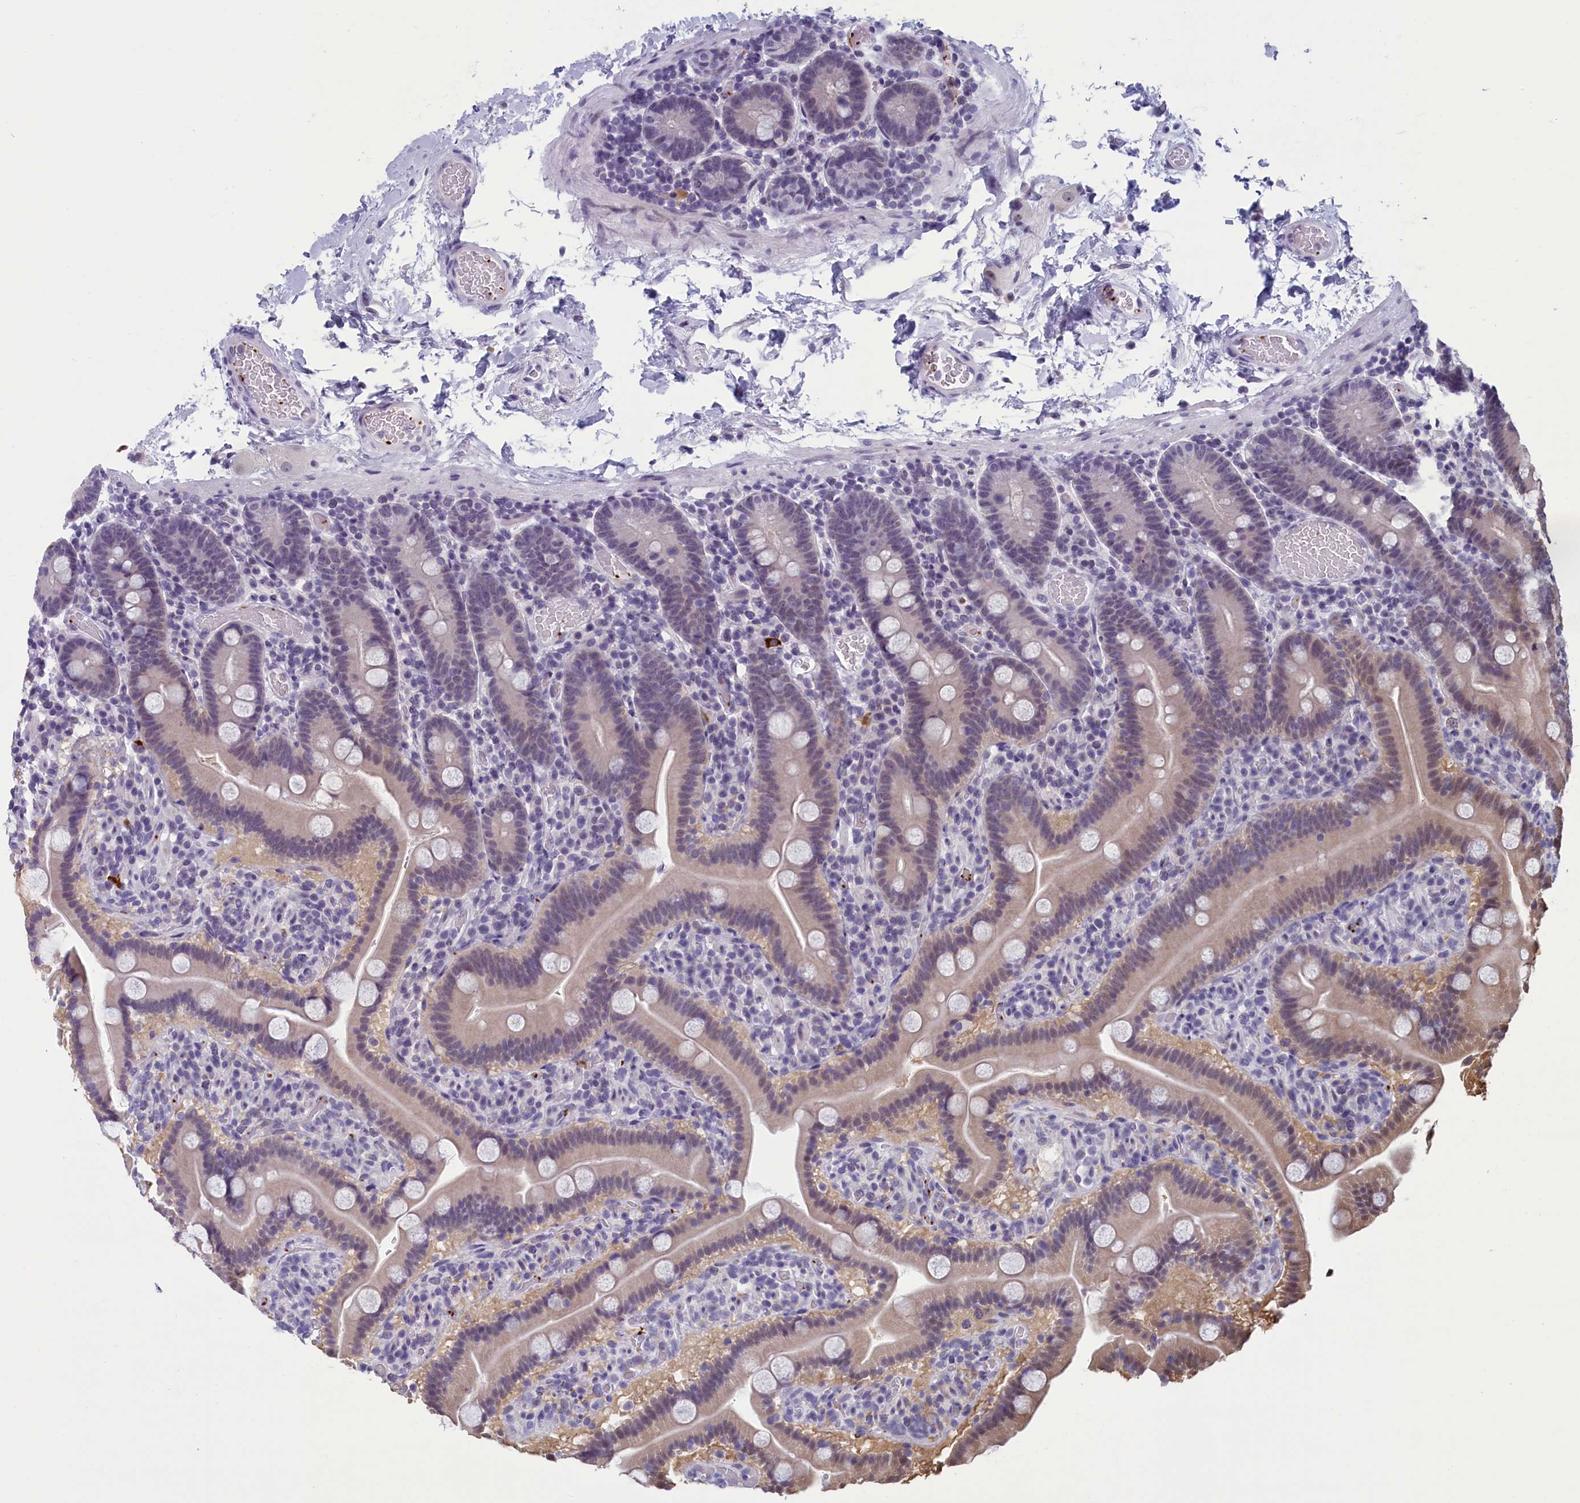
{"staining": {"intensity": "weak", "quantity": ">75%", "location": "cytoplasmic/membranous,nuclear"}, "tissue": "duodenum", "cell_type": "Glandular cells", "image_type": "normal", "snomed": [{"axis": "morphology", "description": "Normal tissue, NOS"}, {"axis": "topography", "description": "Duodenum"}], "caption": "Protein expression analysis of normal duodenum displays weak cytoplasmic/membranous,nuclear staining in about >75% of glandular cells. (Brightfield microscopy of DAB IHC at high magnification).", "gene": "AIFM2", "patient": {"sex": "male", "age": 55}}